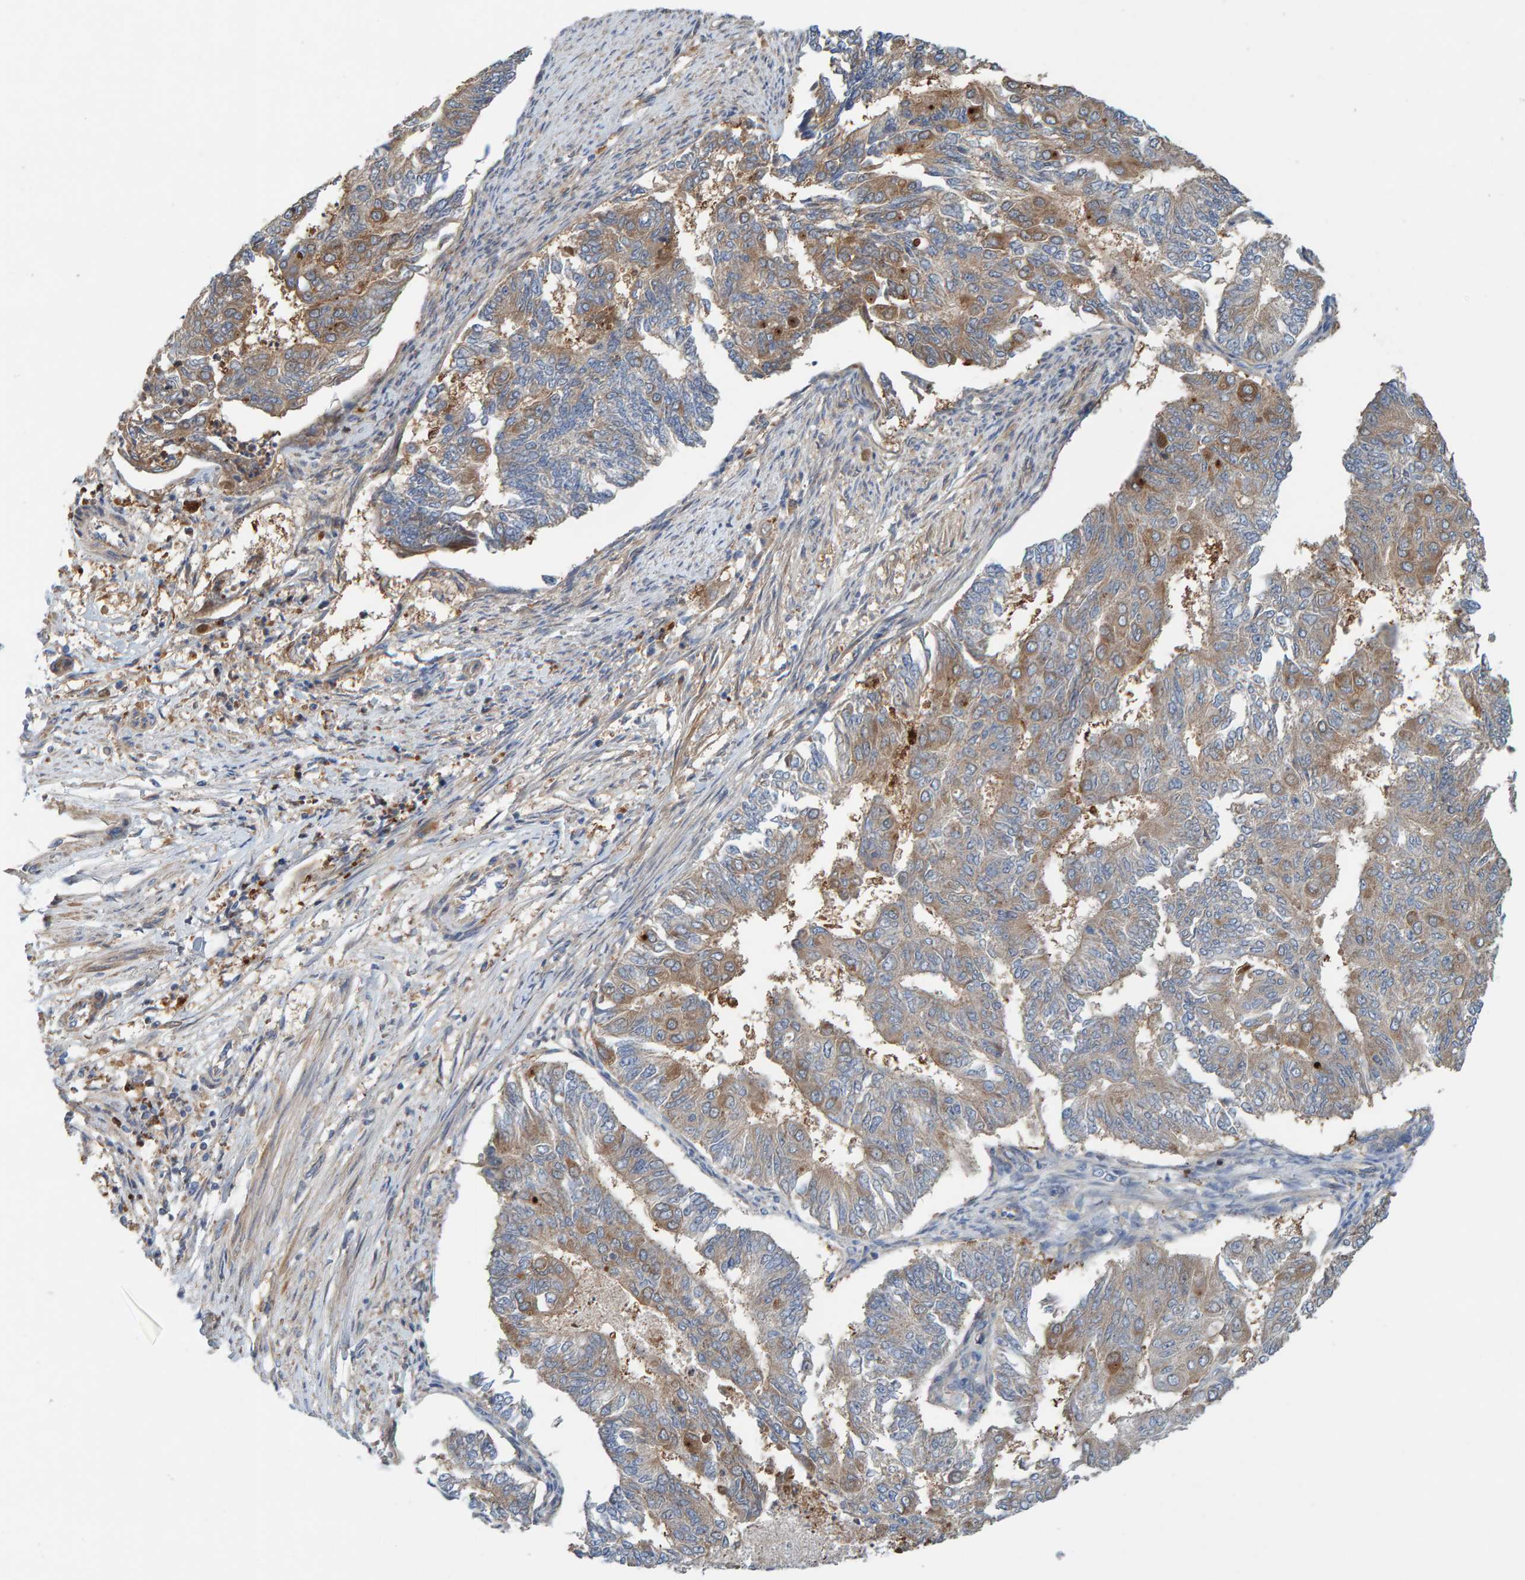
{"staining": {"intensity": "weak", "quantity": ">75%", "location": "cytoplasmic/membranous"}, "tissue": "endometrial cancer", "cell_type": "Tumor cells", "image_type": "cancer", "snomed": [{"axis": "morphology", "description": "Adenocarcinoma, NOS"}, {"axis": "topography", "description": "Endometrium"}], "caption": "Immunohistochemistry histopathology image of endometrial adenocarcinoma stained for a protein (brown), which displays low levels of weak cytoplasmic/membranous staining in approximately >75% of tumor cells.", "gene": "KIAA0753", "patient": {"sex": "female", "age": 32}}